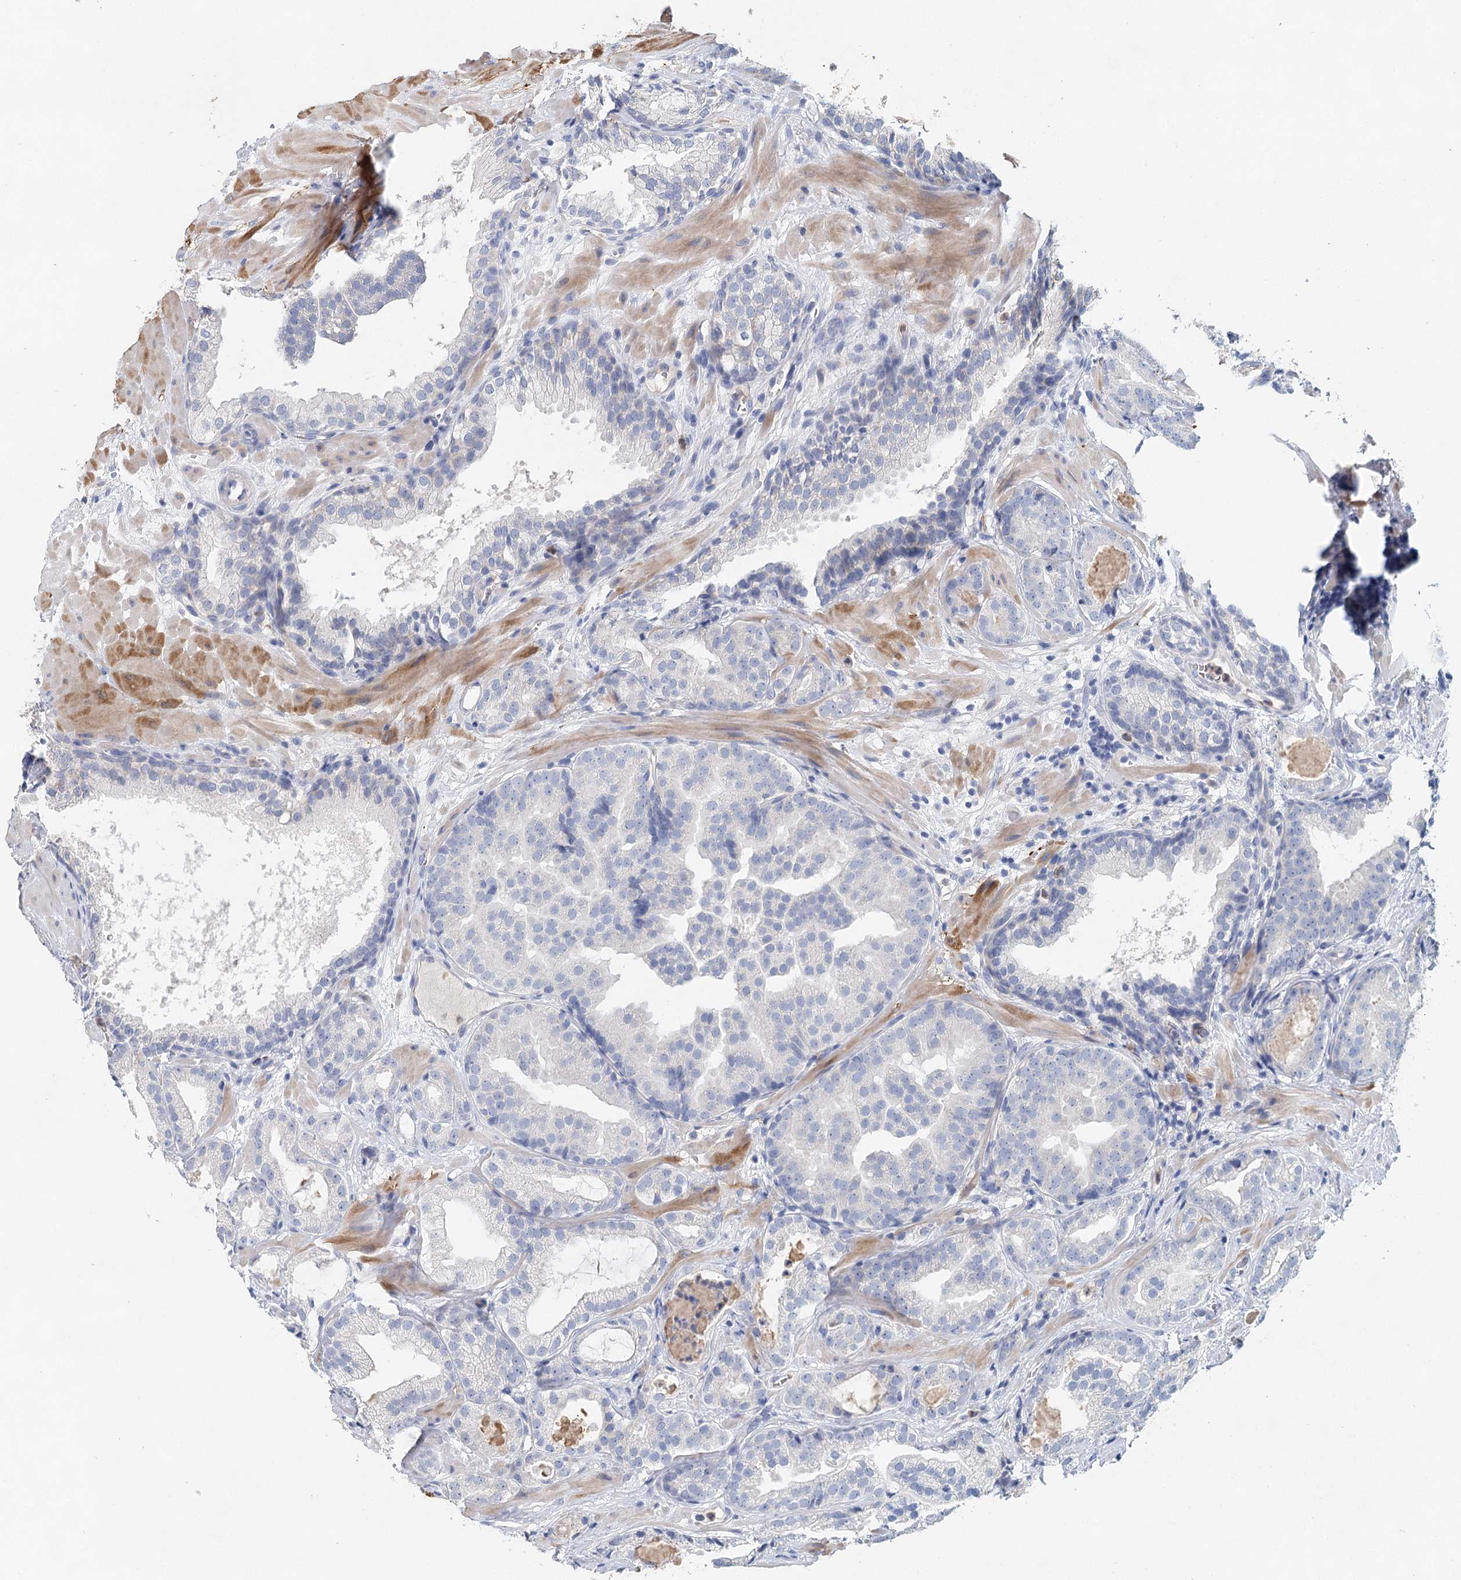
{"staining": {"intensity": "negative", "quantity": "none", "location": "none"}, "tissue": "prostate cancer", "cell_type": "Tumor cells", "image_type": "cancer", "snomed": [{"axis": "morphology", "description": "Adenocarcinoma, High grade"}, {"axis": "topography", "description": "Prostate"}], "caption": "A micrograph of human prostate adenocarcinoma (high-grade) is negative for staining in tumor cells.", "gene": "MYL6B", "patient": {"sex": "male", "age": 60}}